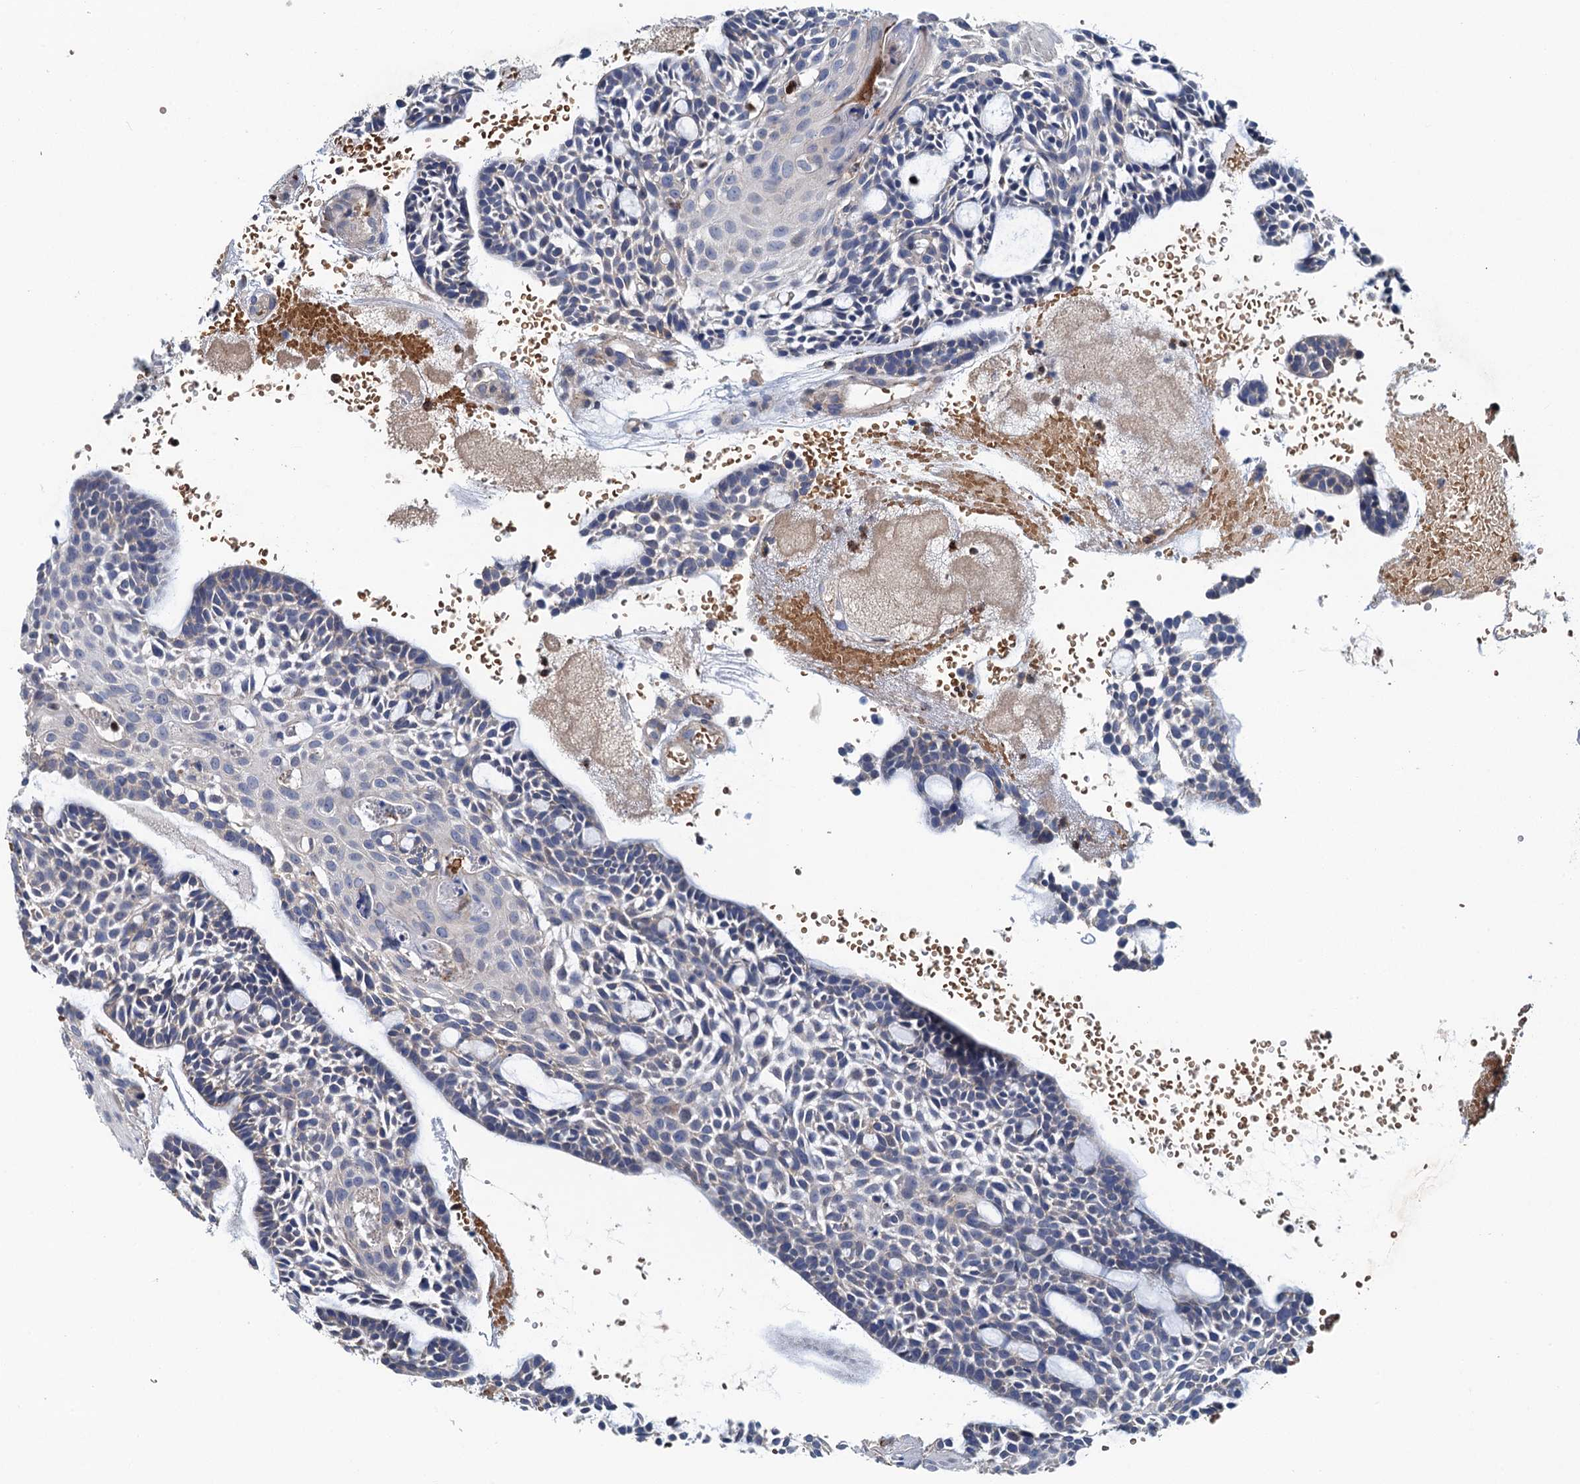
{"staining": {"intensity": "negative", "quantity": "none", "location": "none"}, "tissue": "head and neck cancer", "cell_type": "Tumor cells", "image_type": "cancer", "snomed": [{"axis": "morphology", "description": "Adenocarcinoma, NOS"}, {"axis": "topography", "description": "Subcutis"}, {"axis": "topography", "description": "Head-Neck"}], "caption": "Immunohistochemistry (IHC) micrograph of human adenocarcinoma (head and neck) stained for a protein (brown), which shows no expression in tumor cells. (Immunohistochemistry, brightfield microscopy, high magnification).", "gene": "RSAD2", "patient": {"sex": "female", "age": 73}}